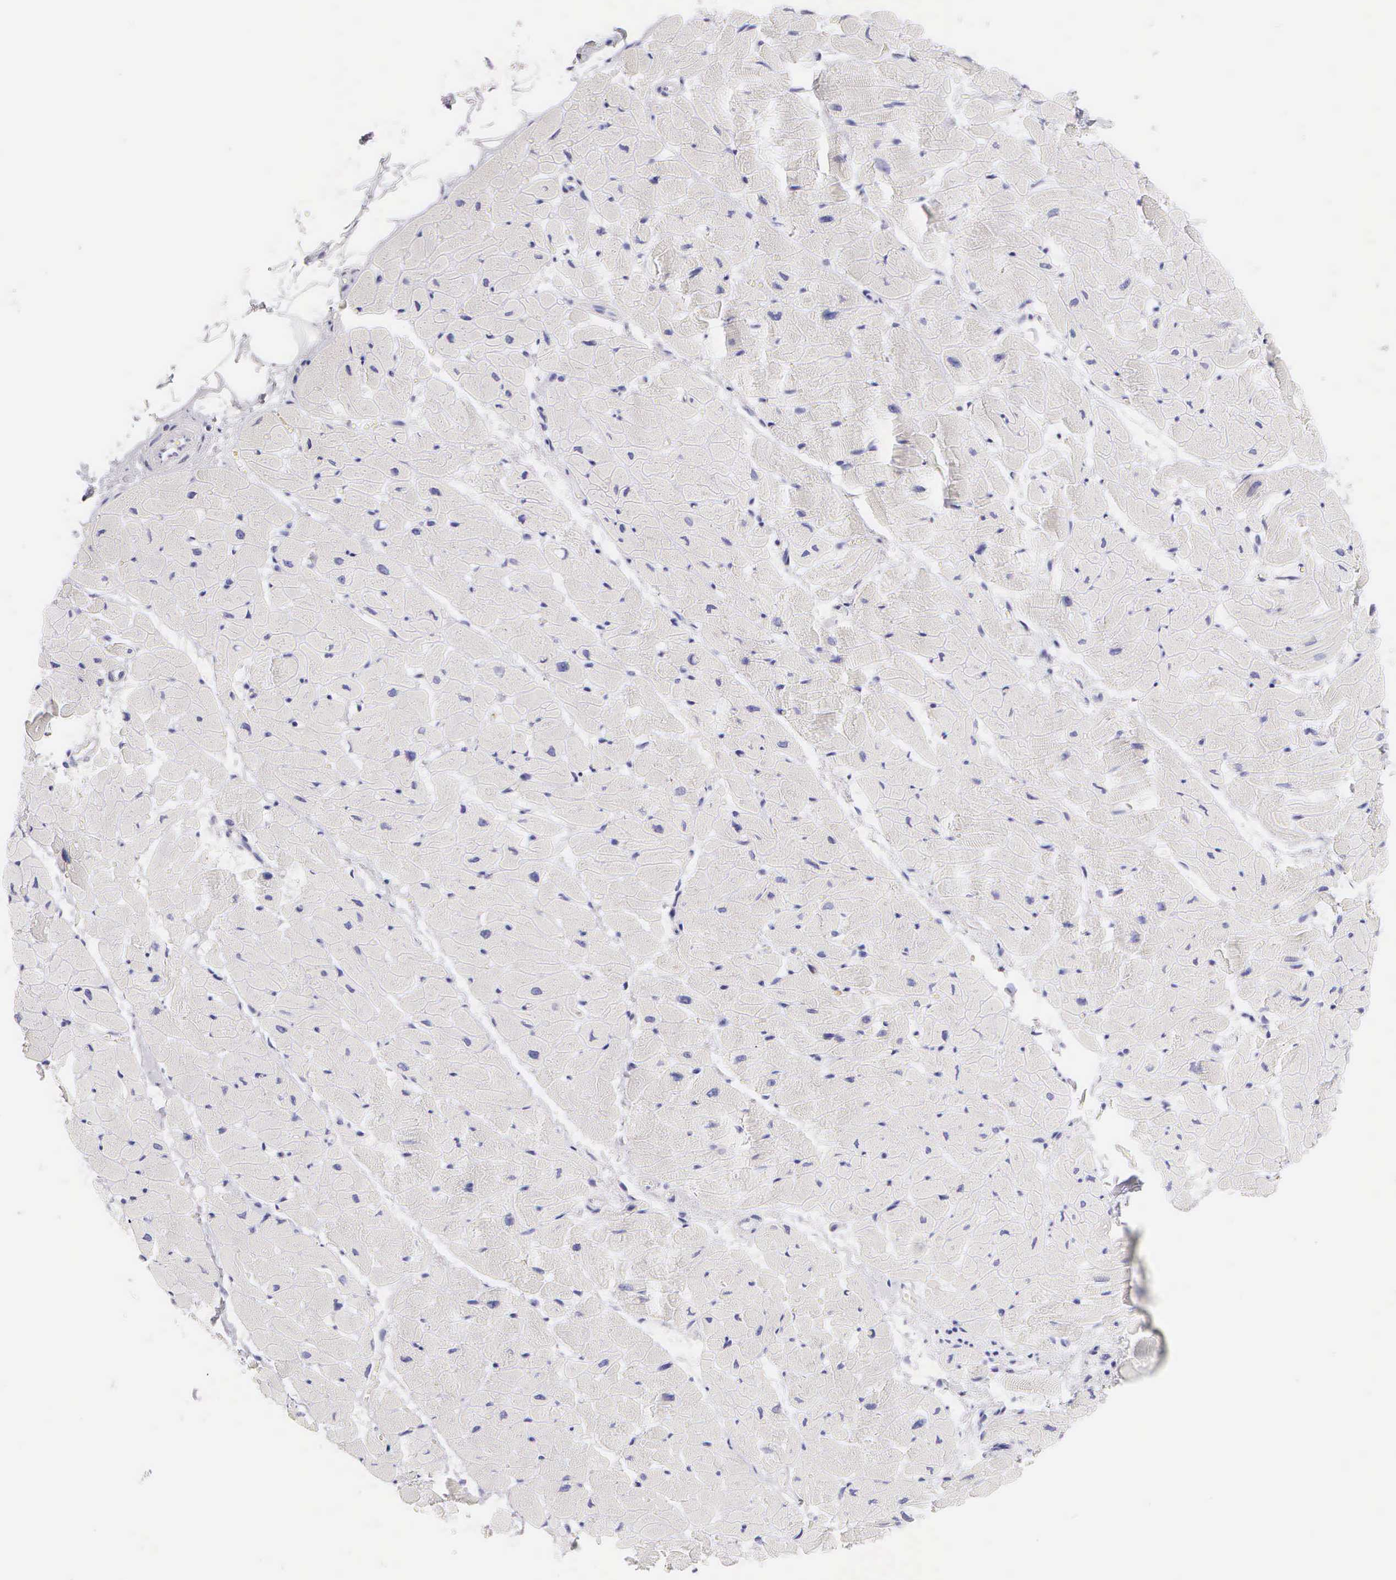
{"staining": {"intensity": "negative", "quantity": "none", "location": "none"}, "tissue": "heart muscle", "cell_type": "Cardiomyocytes", "image_type": "normal", "snomed": [{"axis": "morphology", "description": "Normal tissue, NOS"}, {"axis": "topography", "description": "Heart"}], "caption": "IHC micrograph of benign heart muscle: human heart muscle stained with DAB (3,3'-diaminobenzidine) shows no significant protein positivity in cardiomyocytes.", "gene": "KRT17", "patient": {"sex": "female", "age": 19}}